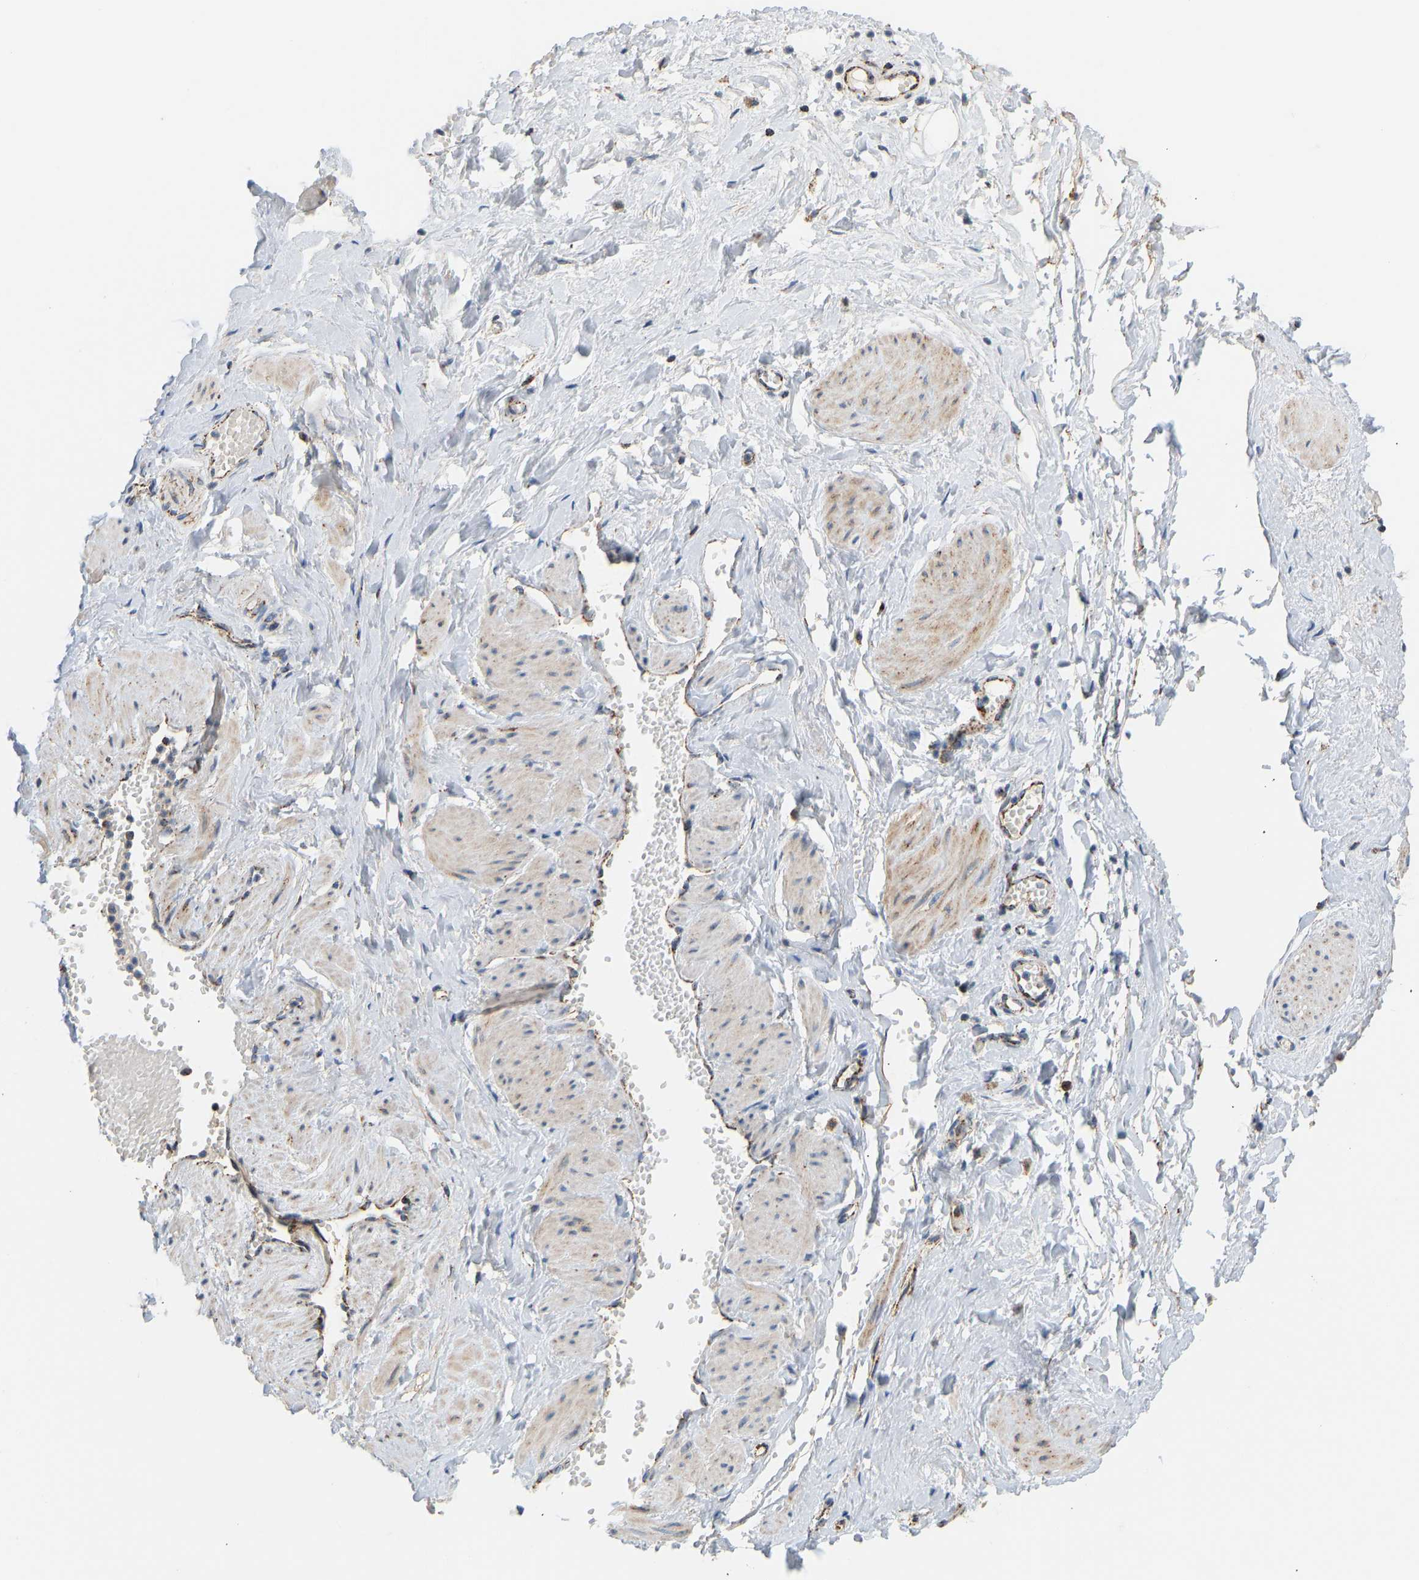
{"staining": {"intensity": "moderate", "quantity": ">75%", "location": "cytoplasmic/membranous"}, "tissue": "adipose tissue", "cell_type": "Adipocytes", "image_type": "normal", "snomed": [{"axis": "morphology", "description": "Normal tissue, NOS"}, {"axis": "topography", "description": "Soft tissue"}, {"axis": "topography", "description": "Vascular tissue"}], "caption": "Adipose tissue stained with IHC reveals moderate cytoplasmic/membranous staining in about >75% of adipocytes.", "gene": "GPSM2", "patient": {"sex": "female", "age": 35}}